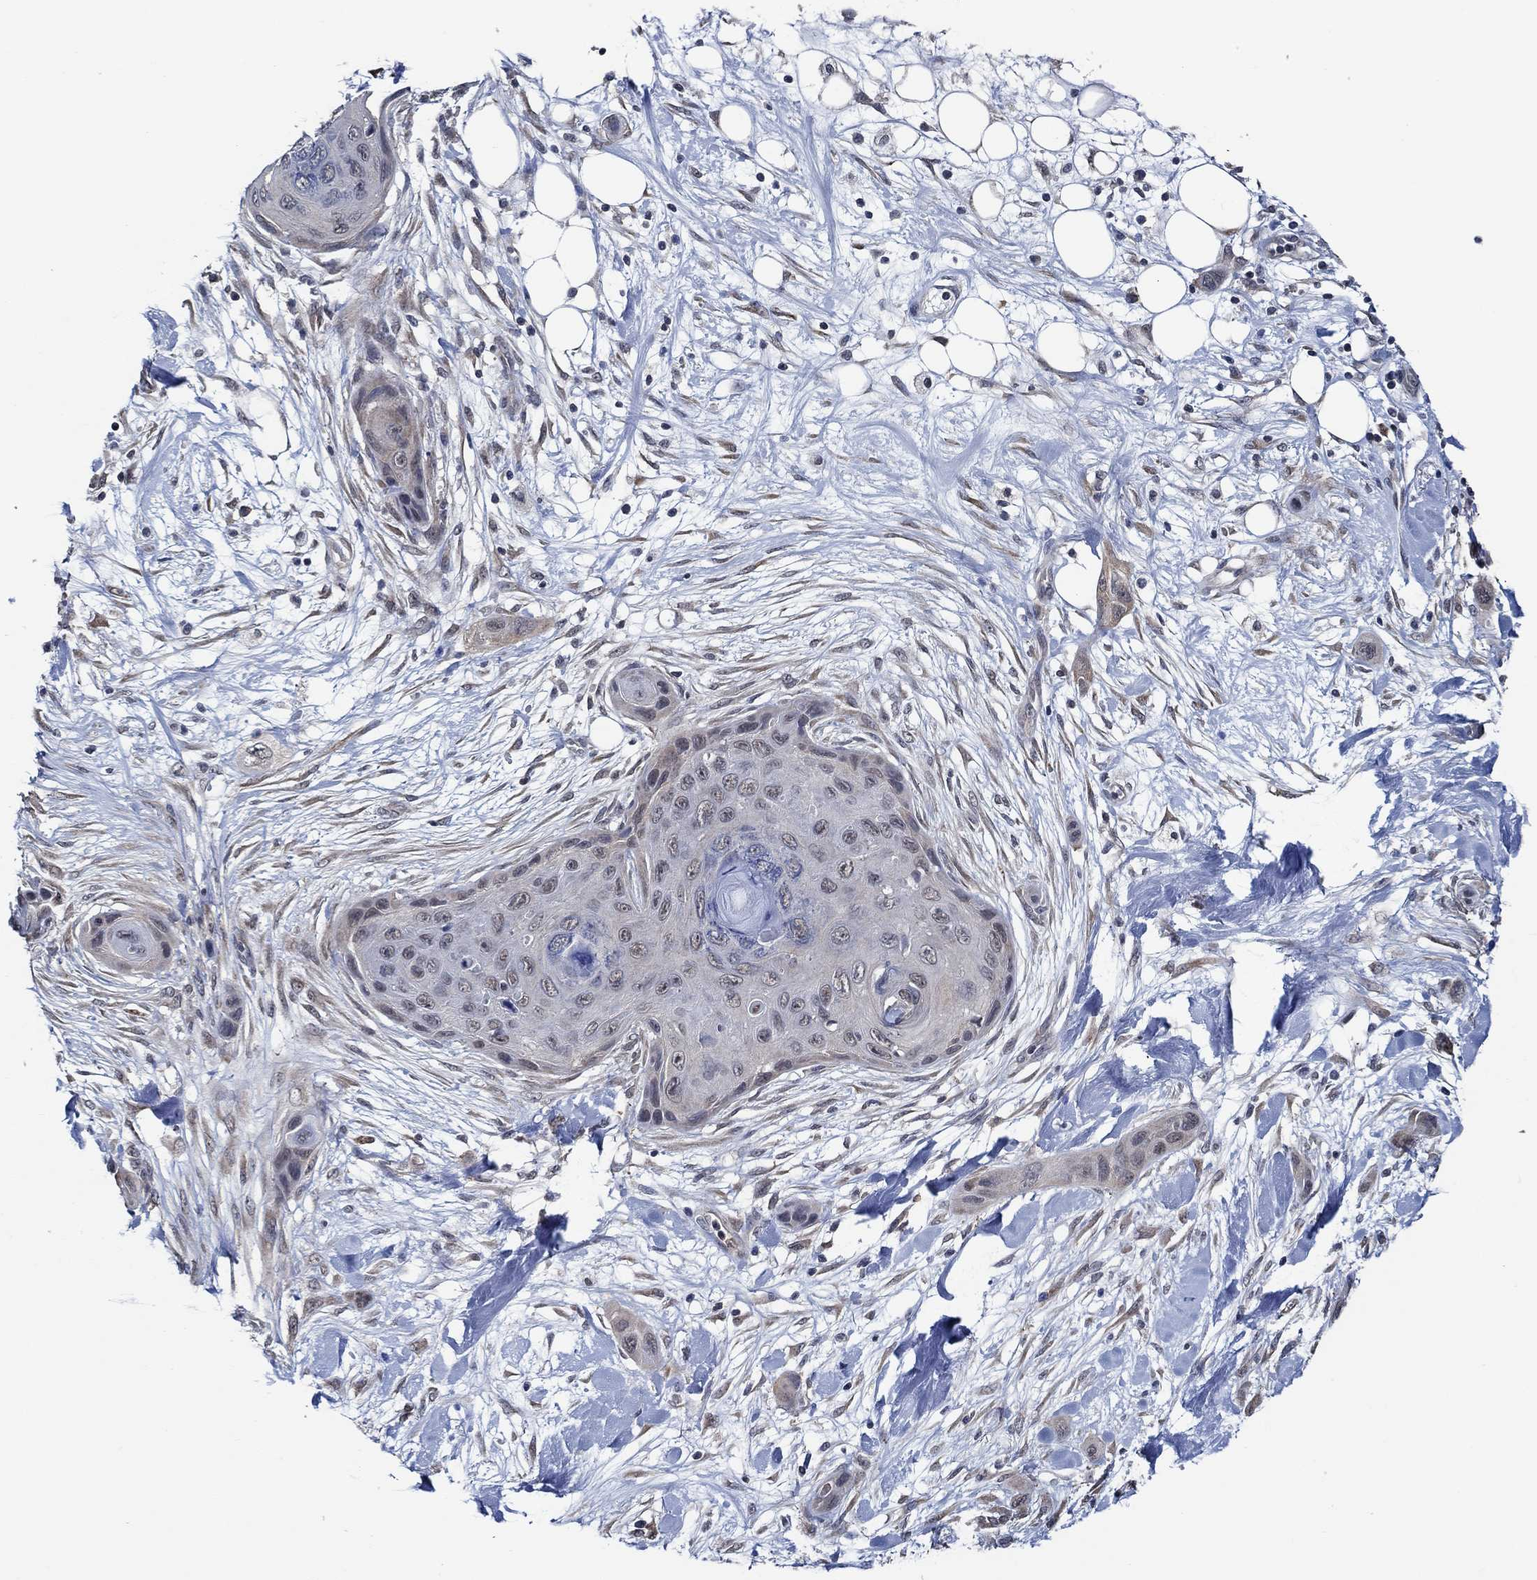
{"staining": {"intensity": "weak", "quantity": "<25%", "location": "cytoplasmic/membranous,nuclear"}, "tissue": "skin cancer", "cell_type": "Tumor cells", "image_type": "cancer", "snomed": [{"axis": "morphology", "description": "Squamous cell carcinoma, NOS"}, {"axis": "topography", "description": "Skin"}], "caption": "Immunohistochemistry of human squamous cell carcinoma (skin) shows no positivity in tumor cells.", "gene": "DACT1", "patient": {"sex": "male", "age": 79}}